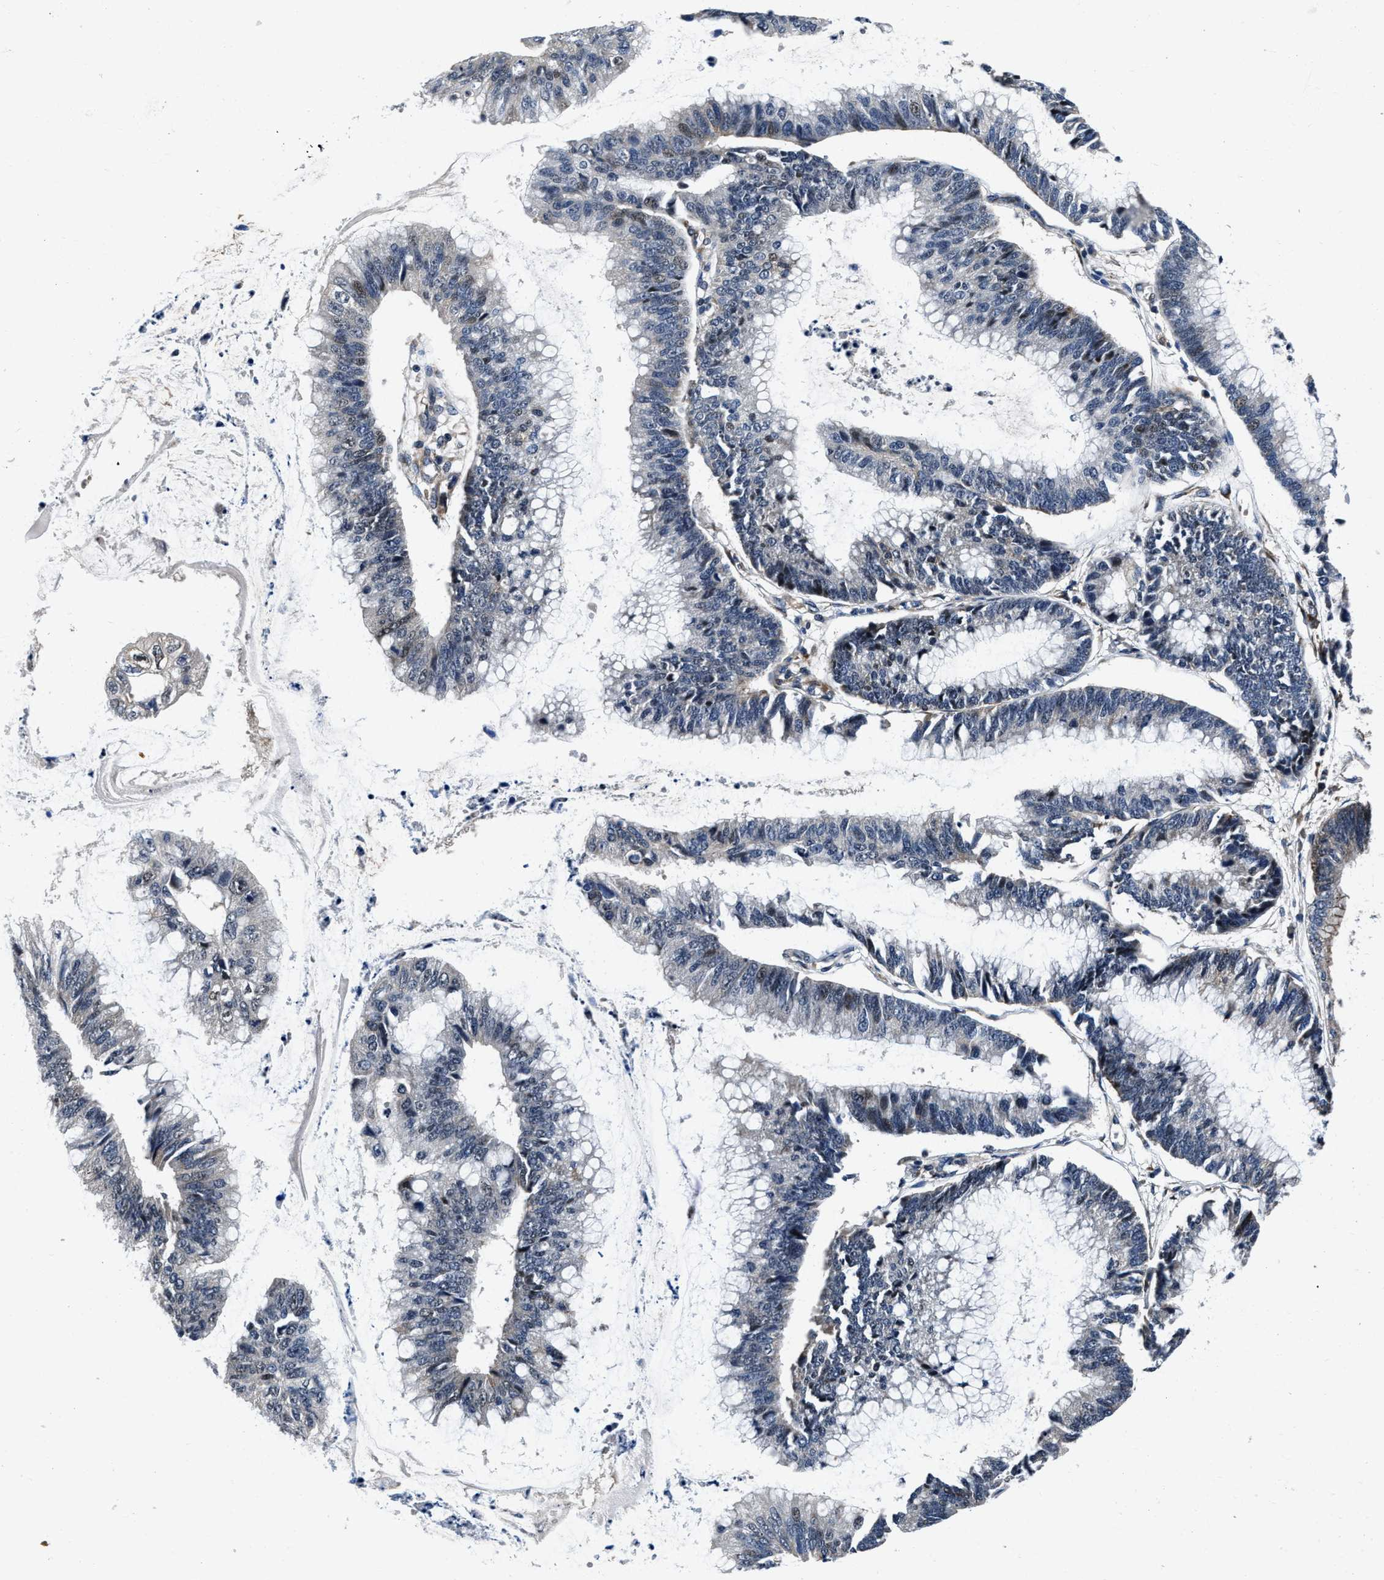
{"staining": {"intensity": "weak", "quantity": "<25%", "location": "cytoplasmic/membranous"}, "tissue": "stomach cancer", "cell_type": "Tumor cells", "image_type": "cancer", "snomed": [{"axis": "morphology", "description": "Adenocarcinoma, NOS"}, {"axis": "topography", "description": "Stomach"}], "caption": "Immunohistochemical staining of human adenocarcinoma (stomach) demonstrates no significant expression in tumor cells.", "gene": "C2orf66", "patient": {"sex": "male", "age": 59}}